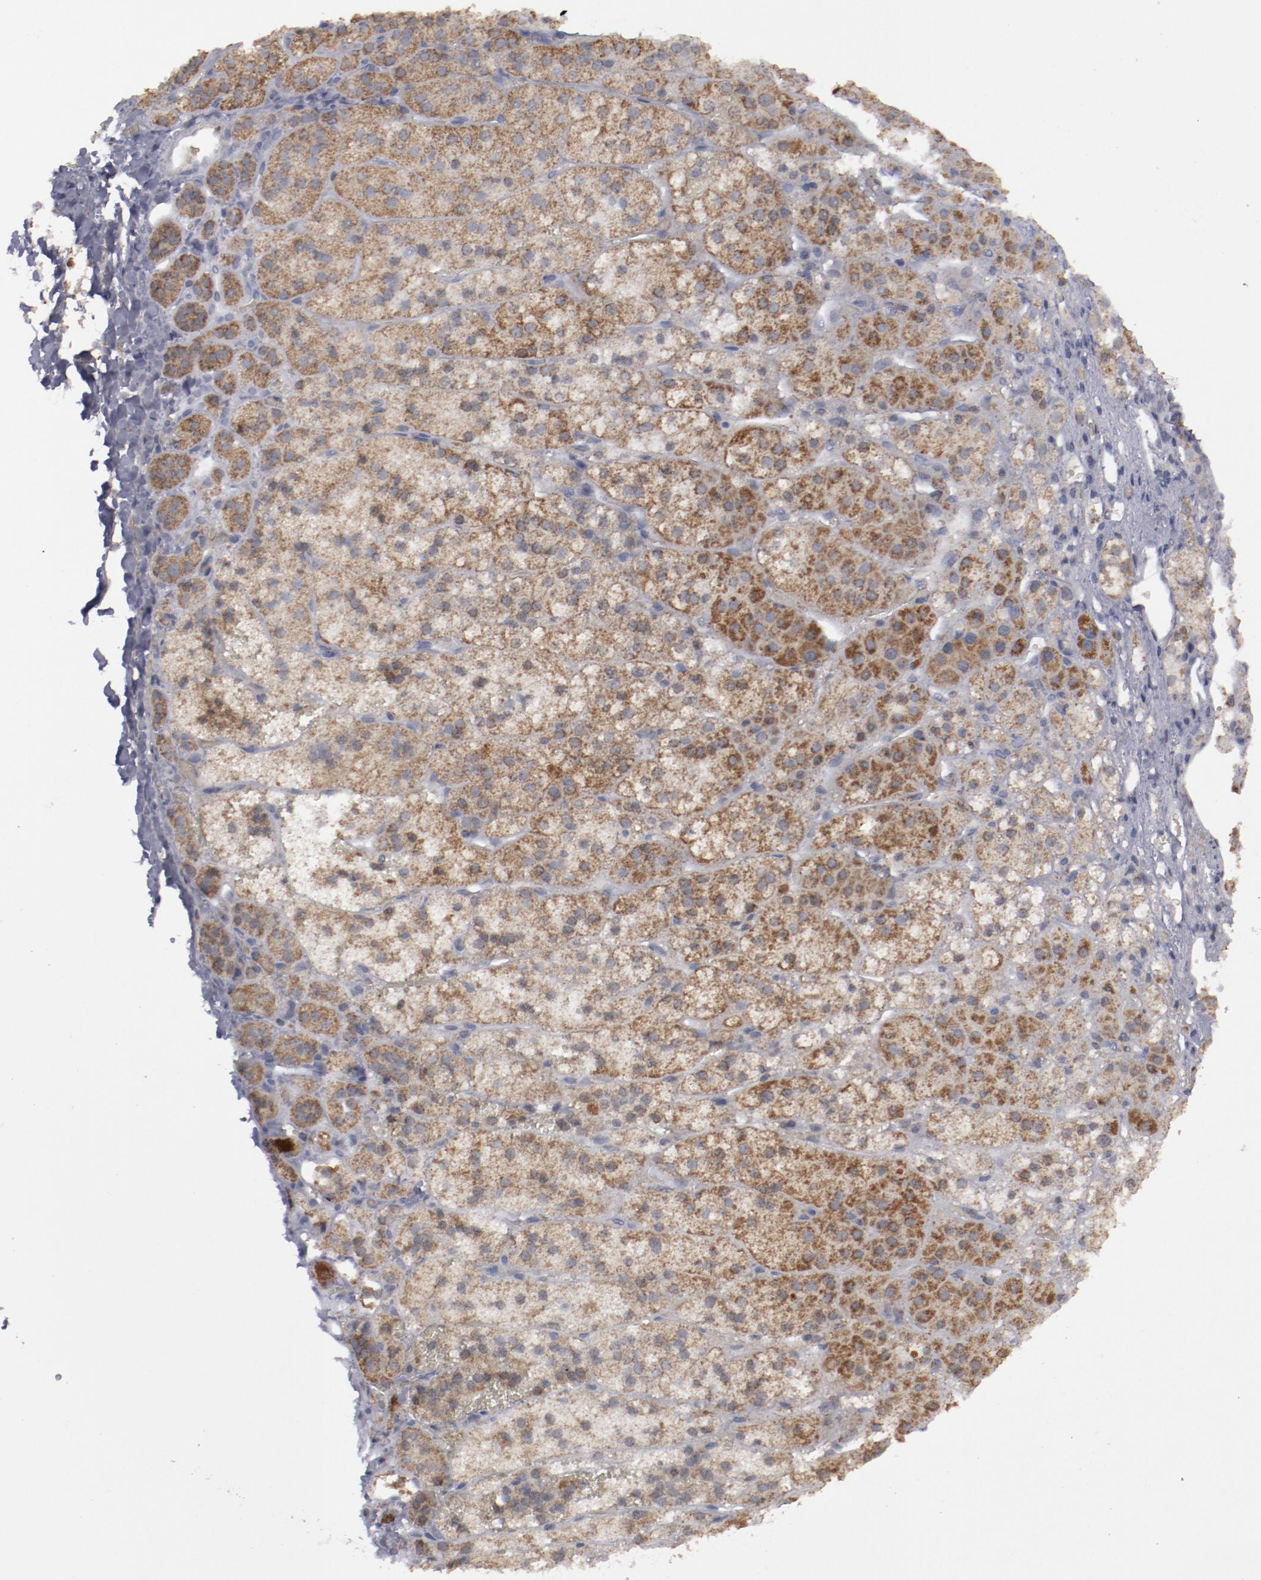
{"staining": {"intensity": "moderate", "quantity": ">75%", "location": "cytoplasmic/membranous"}, "tissue": "adrenal gland", "cell_type": "Glandular cells", "image_type": "normal", "snomed": [{"axis": "morphology", "description": "Normal tissue, NOS"}, {"axis": "topography", "description": "Adrenal gland"}], "caption": "Immunohistochemistry (IHC) staining of normal adrenal gland, which reveals medium levels of moderate cytoplasmic/membranous expression in about >75% of glandular cells indicating moderate cytoplasmic/membranous protein expression. The staining was performed using DAB (brown) for protein detection and nuclei were counterstained in hematoxylin (blue).", "gene": "MYOM2", "patient": {"sex": "female", "age": 44}}